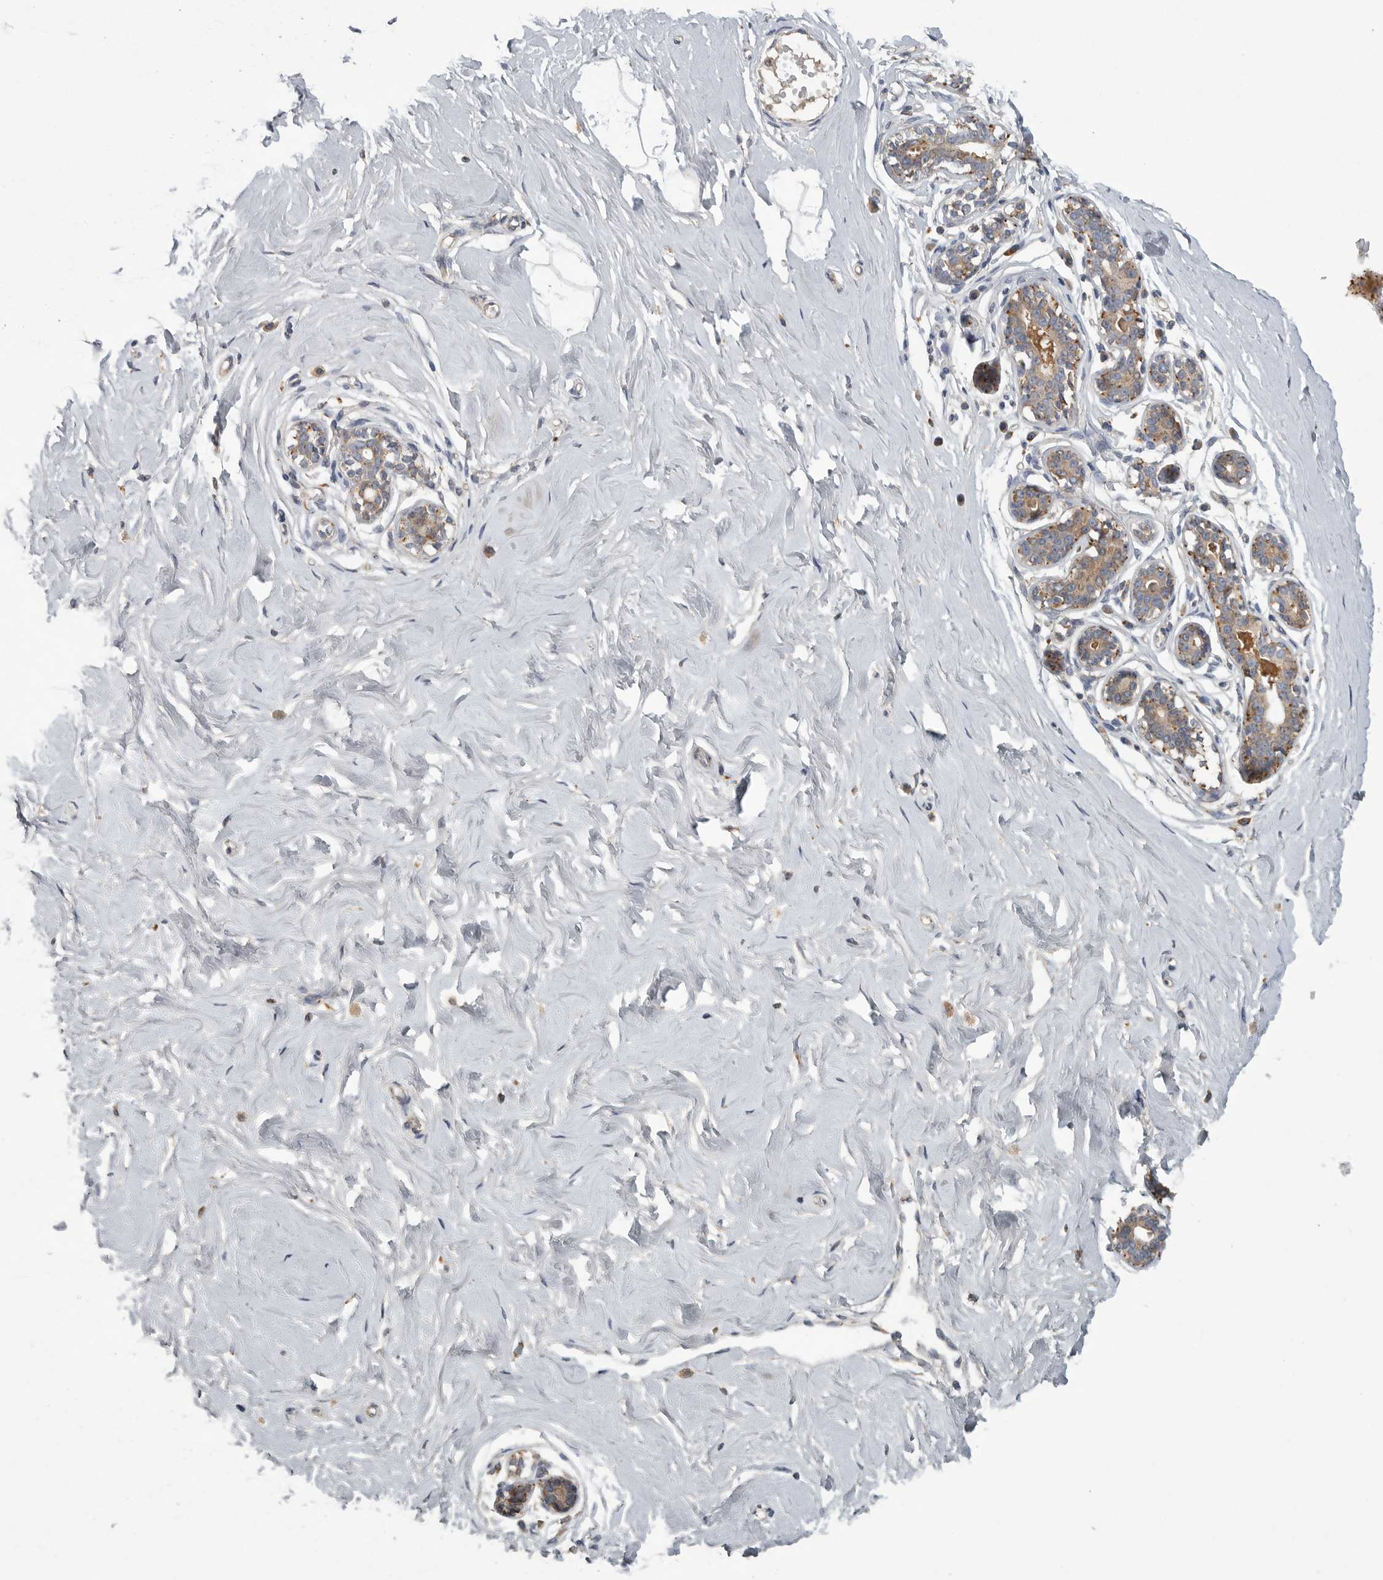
{"staining": {"intensity": "negative", "quantity": "none", "location": "none"}, "tissue": "breast", "cell_type": "Adipocytes", "image_type": "normal", "snomed": [{"axis": "morphology", "description": "Normal tissue, NOS"}, {"axis": "morphology", "description": "Adenoma, NOS"}, {"axis": "topography", "description": "Breast"}], "caption": "Adipocytes show no significant protein expression in unremarkable breast. (Stains: DAB immunohistochemistry (IHC) with hematoxylin counter stain, Microscopy: brightfield microscopy at high magnification).", "gene": "LAMTOR3", "patient": {"sex": "female", "age": 23}}